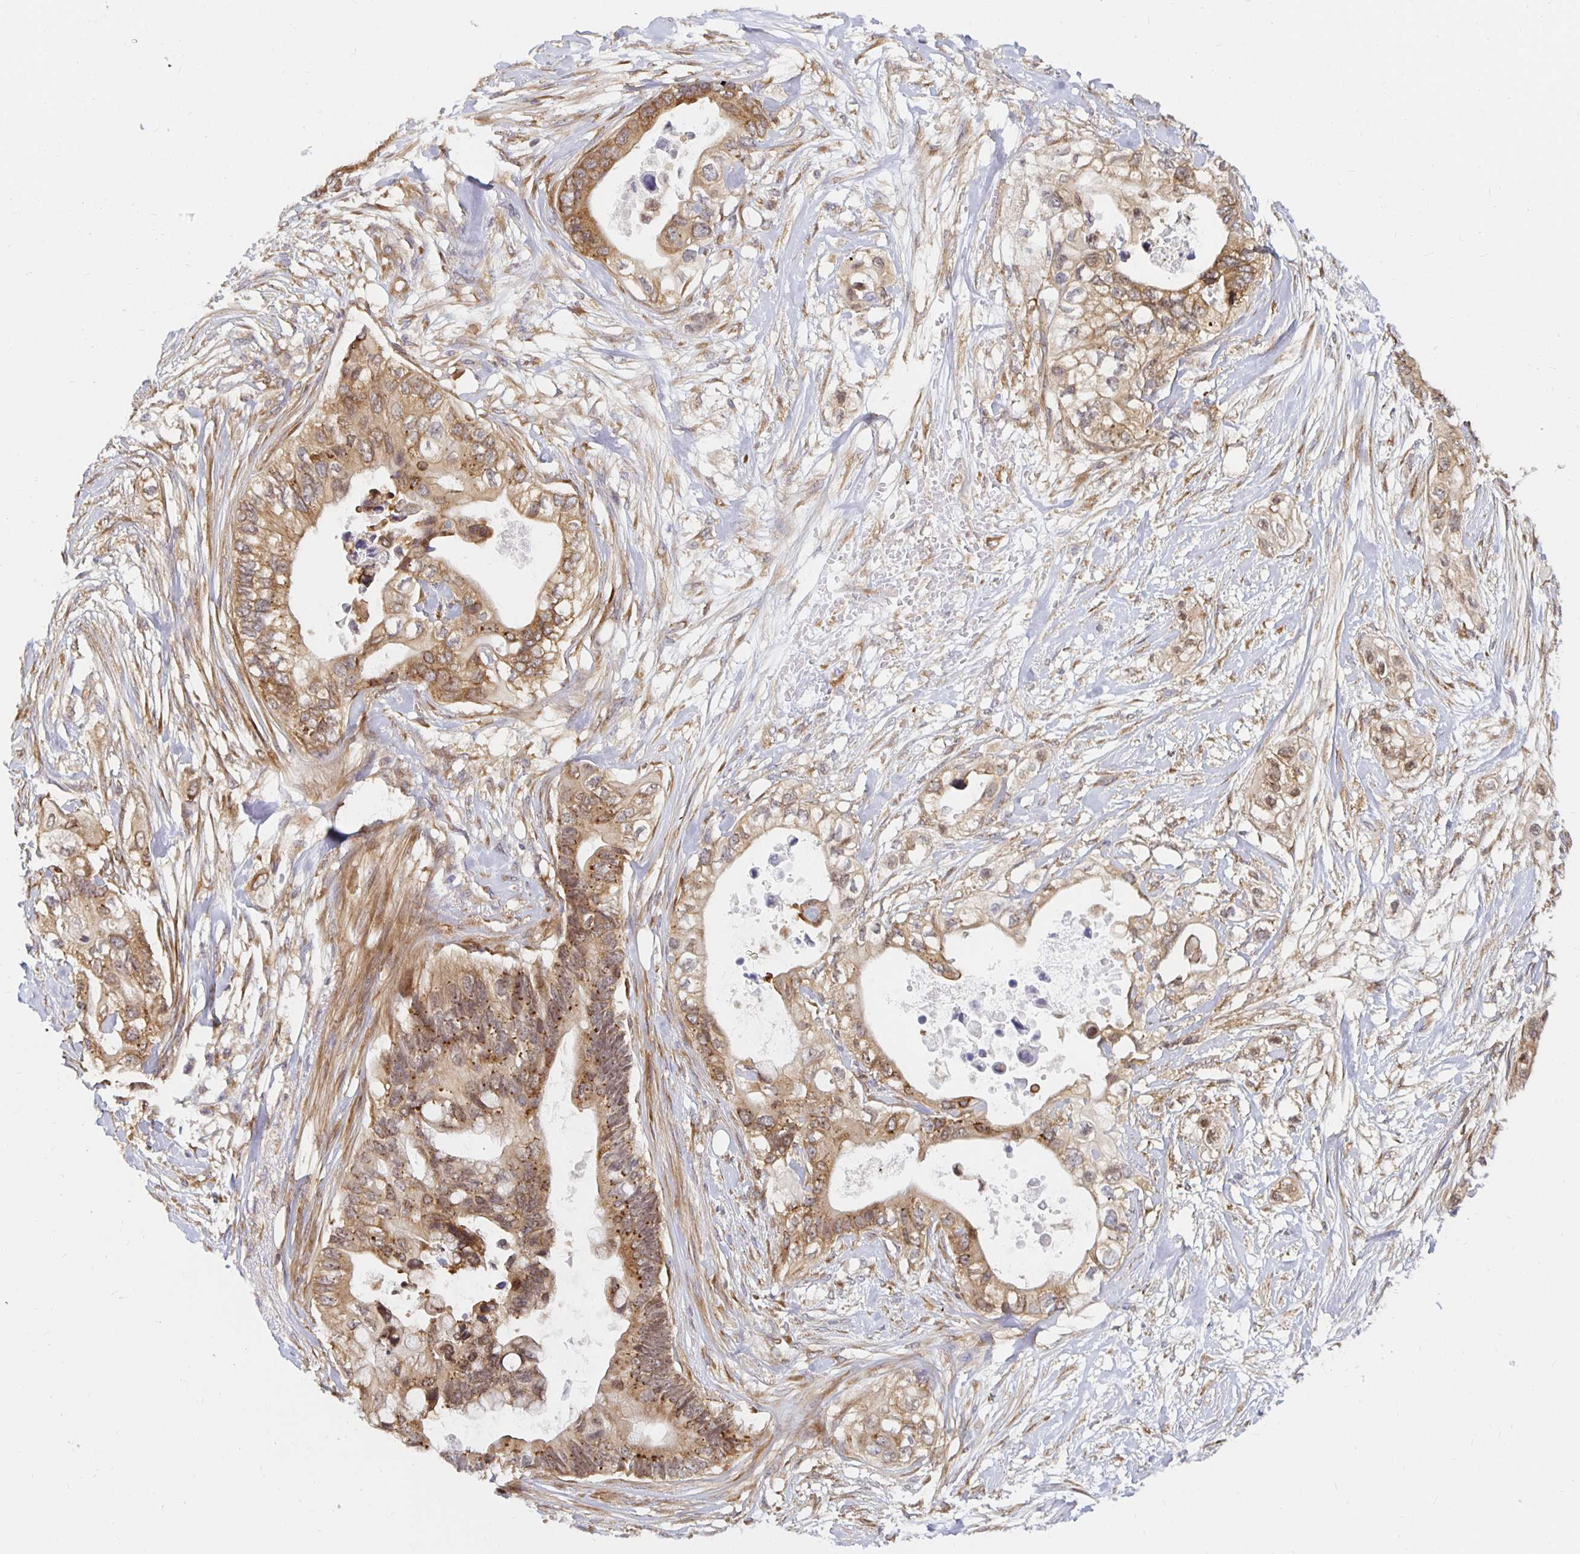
{"staining": {"intensity": "moderate", "quantity": ">75%", "location": "cytoplasmic/membranous,nuclear"}, "tissue": "pancreatic cancer", "cell_type": "Tumor cells", "image_type": "cancer", "snomed": [{"axis": "morphology", "description": "Adenocarcinoma, NOS"}, {"axis": "topography", "description": "Pancreas"}], "caption": "IHC image of human pancreatic cancer stained for a protein (brown), which demonstrates medium levels of moderate cytoplasmic/membranous and nuclear staining in approximately >75% of tumor cells.", "gene": "PDAP1", "patient": {"sex": "female", "age": 63}}